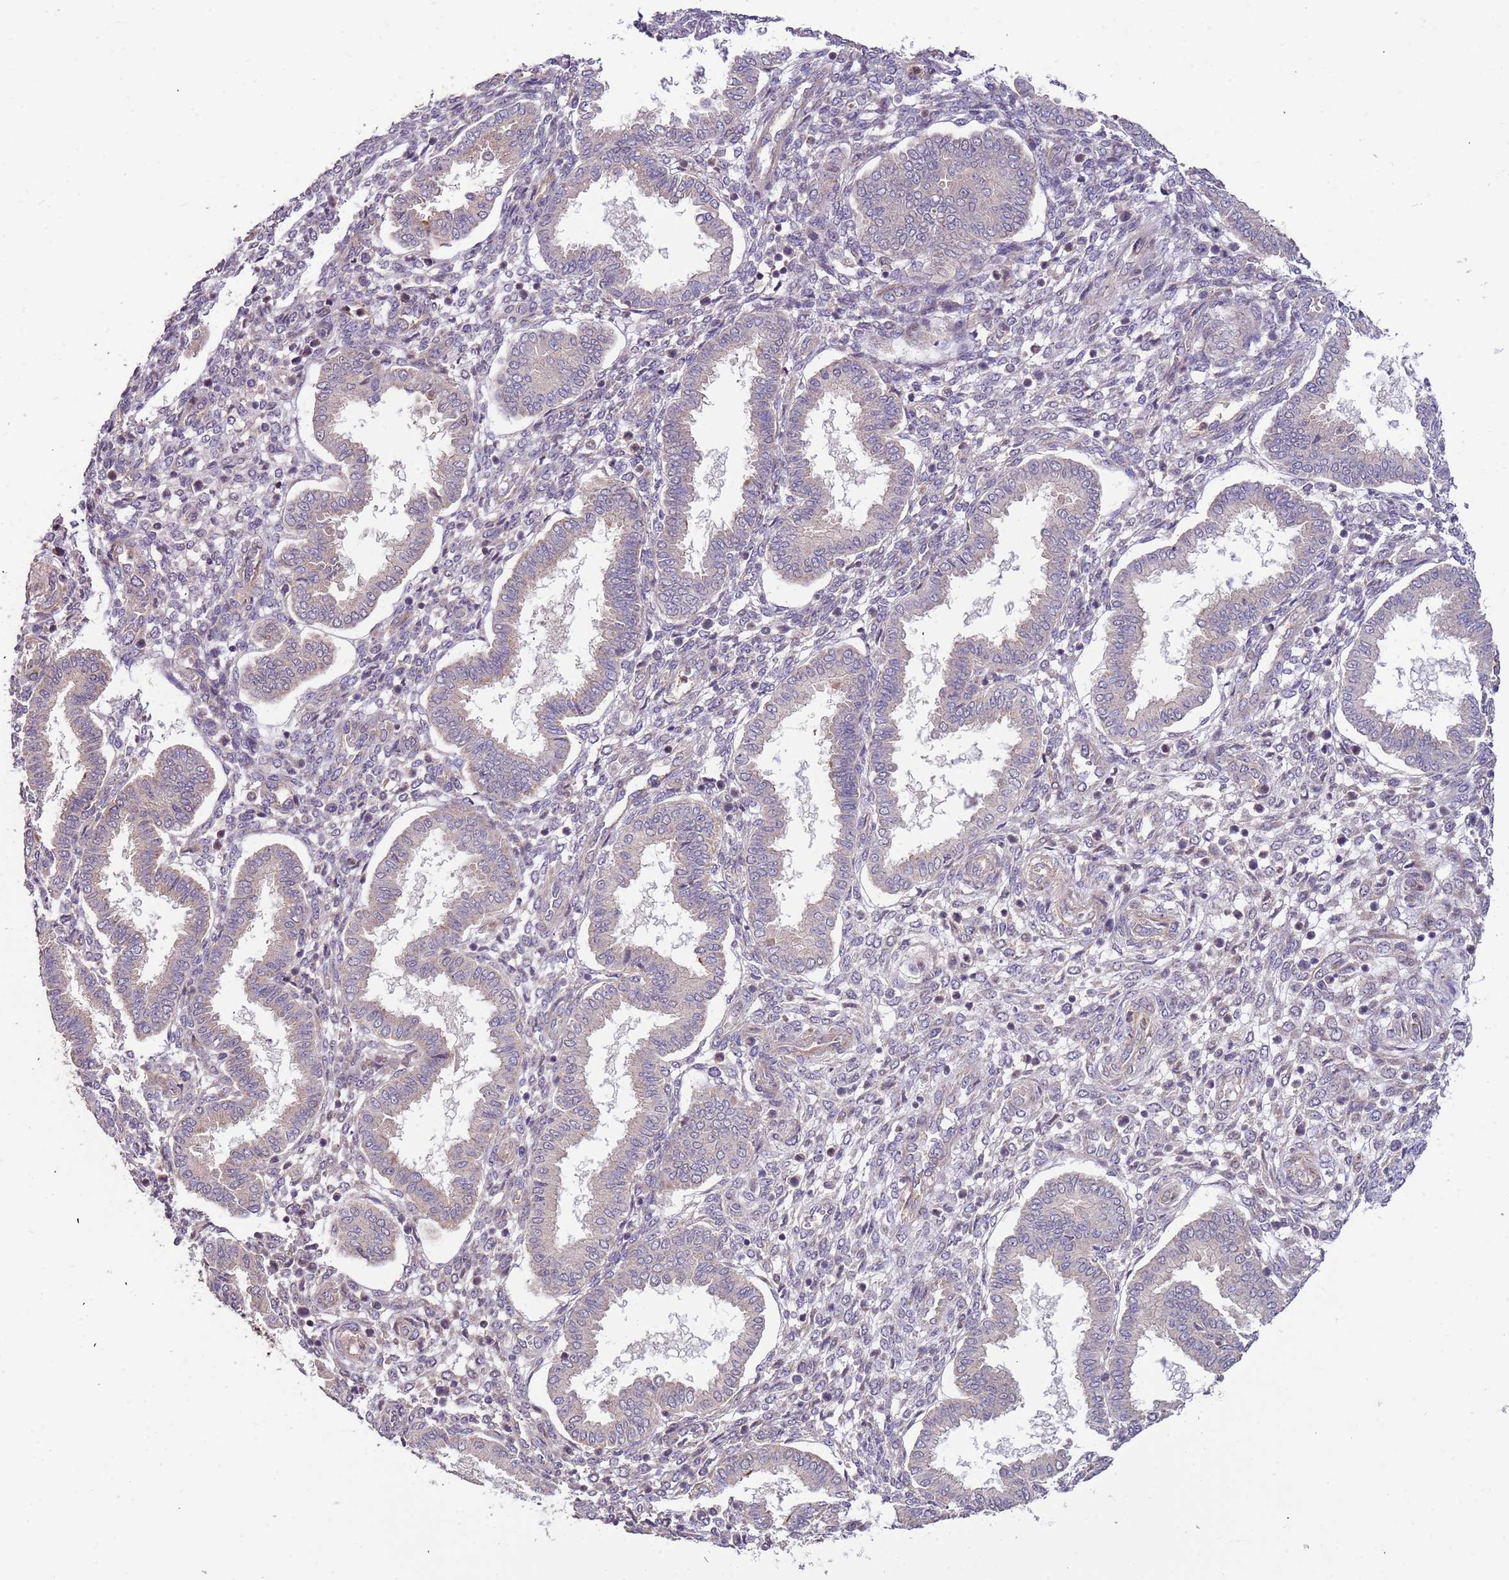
{"staining": {"intensity": "weak", "quantity": "<25%", "location": "cytoplasmic/membranous"}, "tissue": "endometrium", "cell_type": "Cells in endometrial stroma", "image_type": "normal", "snomed": [{"axis": "morphology", "description": "Normal tissue, NOS"}, {"axis": "topography", "description": "Endometrium"}], "caption": "The image demonstrates no staining of cells in endometrial stroma in benign endometrium. (Brightfield microscopy of DAB (3,3'-diaminobenzidine) IHC at high magnification).", "gene": "LAMB4", "patient": {"sex": "female", "age": 24}}